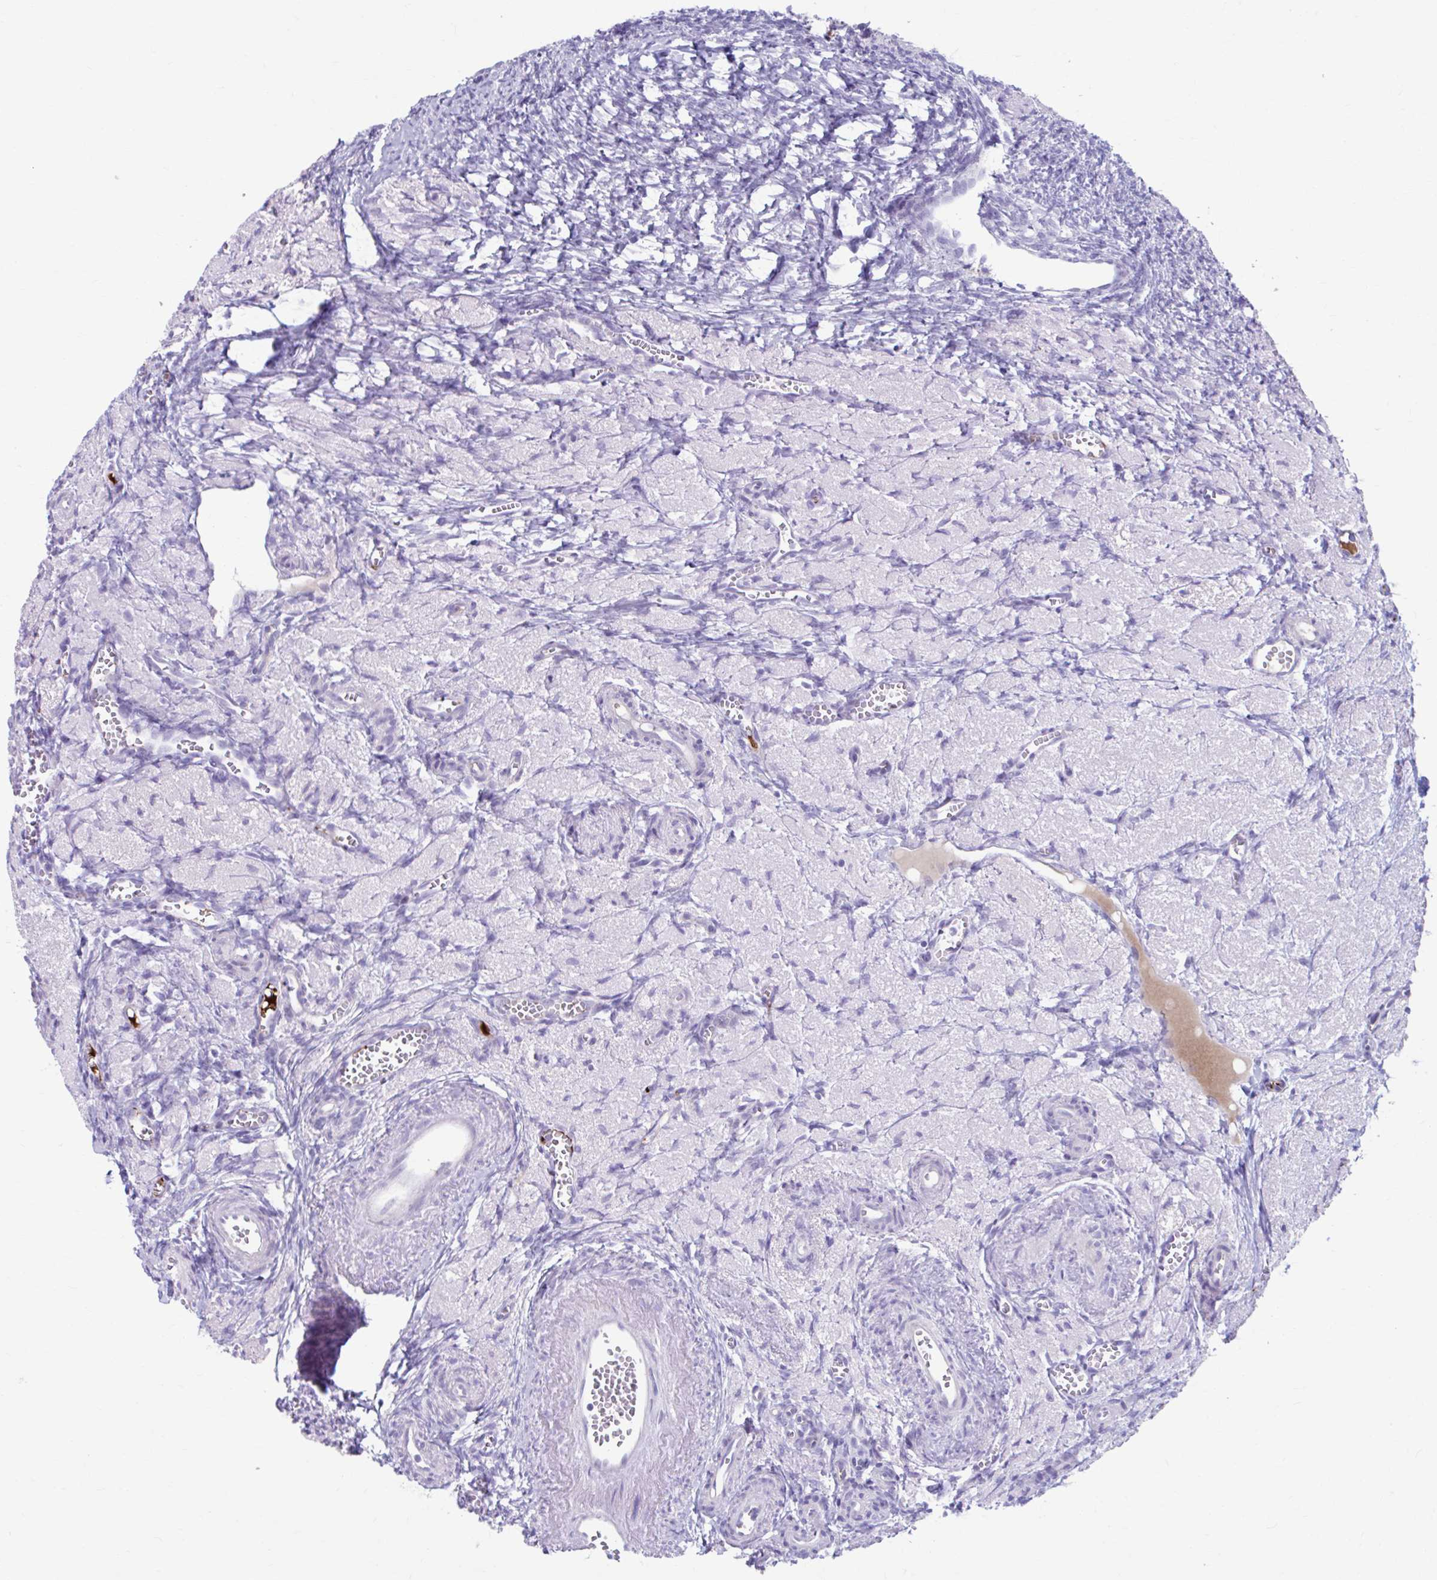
{"staining": {"intensity": "negative", "quantity": "none", "location": "none"}, "tissue": "ovary", "cell_type": "Ovarian stroma cells", "image_type": "normal", "snomed": [{"axis": "morphology", "description": "Normal tissue, NOS"}, {"axis": "topography", "description": "Ovary"}], "caption": "Immunohistochemistry (IHC) micrograph of benign ovary: human ovary stained with DAB shows no significant protein positivity in ovarian stroma cells. Nuclei are stained in blue.", "gene": "C12orf71", "patient": {"sex": "female", "age": 41}}